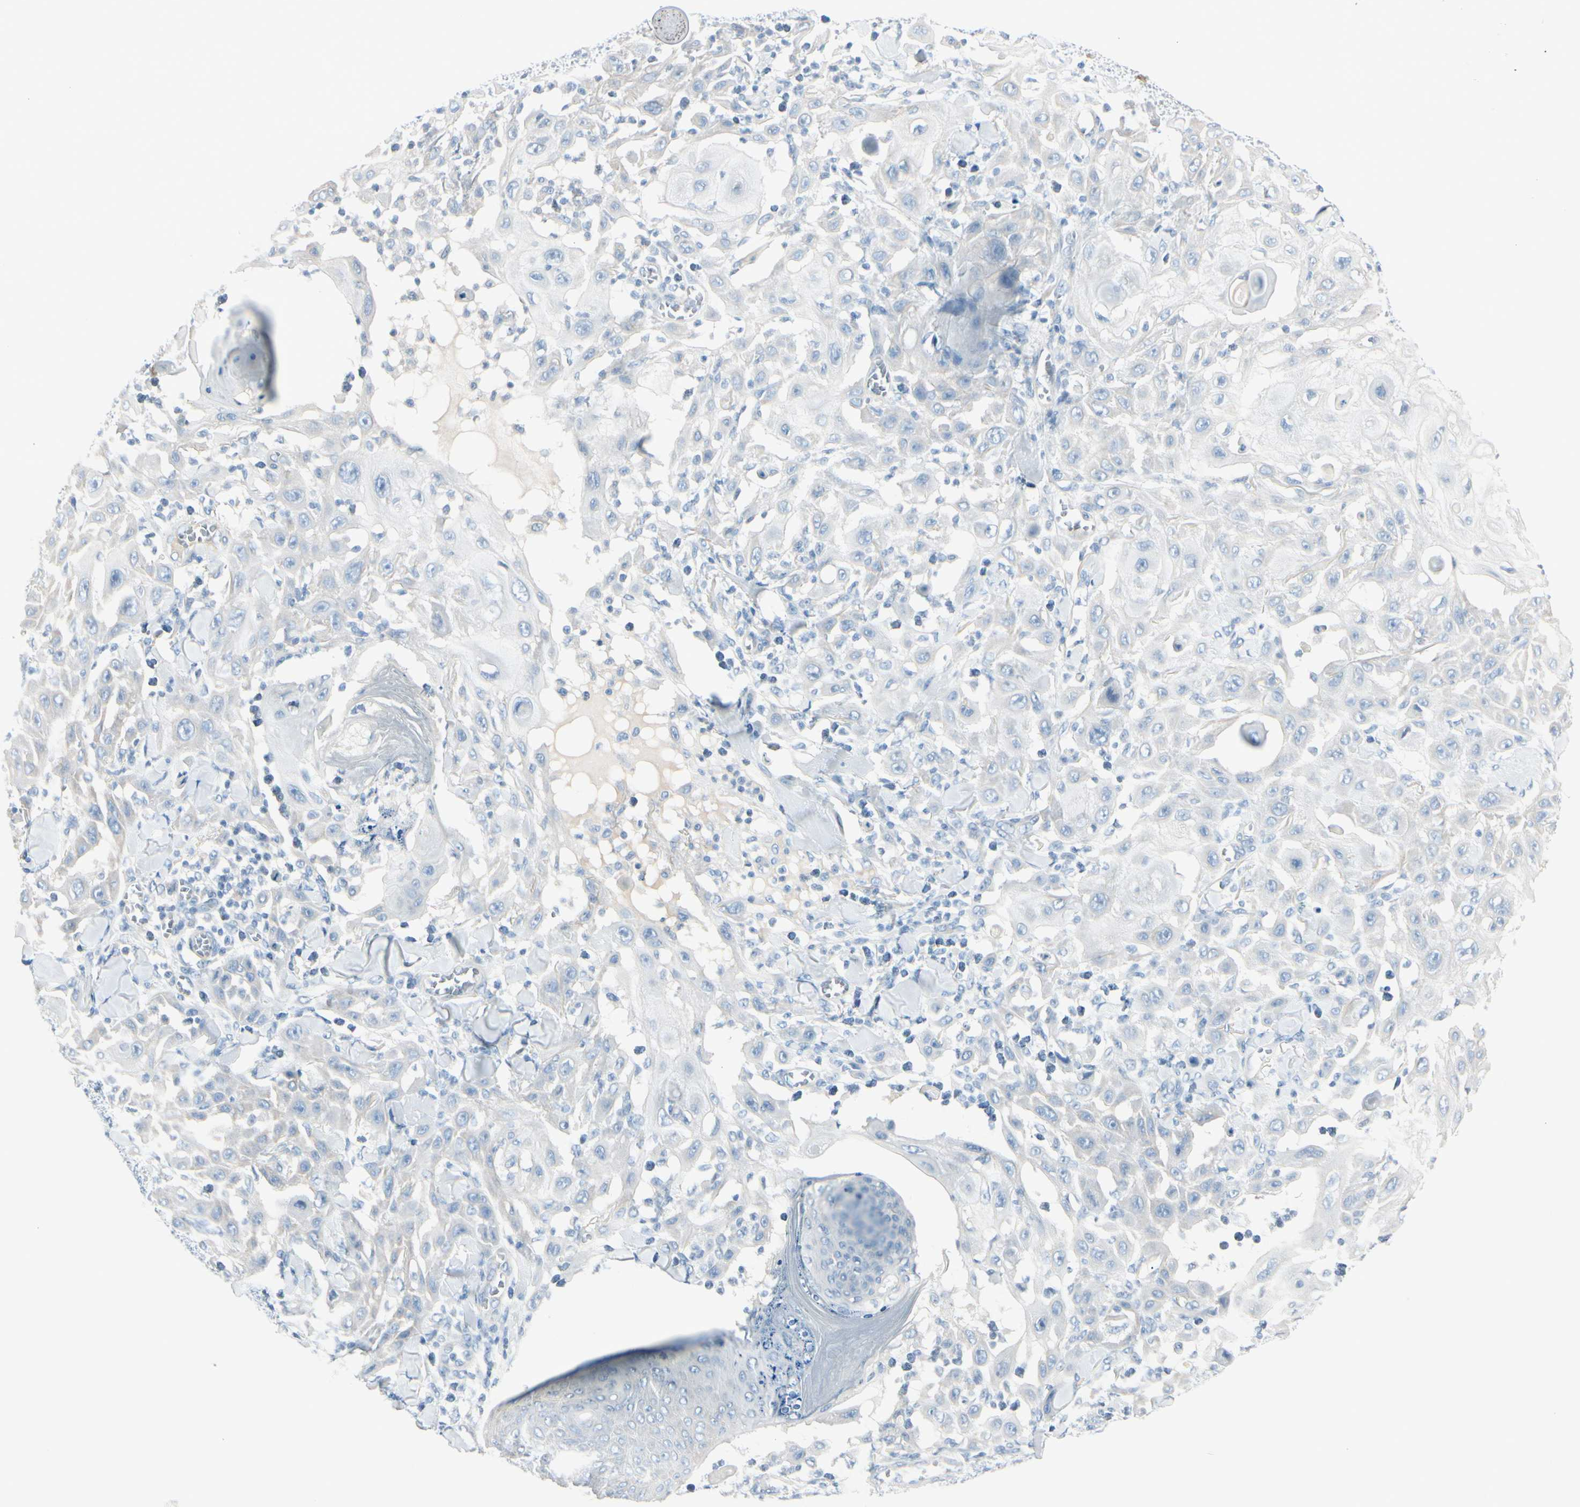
{"staining": {"intensity": "negative", "quantity": "none", "location": "none"}, "tissue": "skin cancer", "cell_type": "Tumor cells", "image_type": "cancer", "snomed": [{"axis": "morphology", "description": "Squamous cell carcinoma, NOS"}, {"axis": "topography", "description": "Skin"}], "caption": "This micrograph is of skin cancer stained with immunohistochemistry (IHC) to label a protein in brown with the nuclei are counter-stained blue. There is no positivity in tumor cells.", "gene": "CDHR5", "patient": {"sex": "male", "age": 24}}